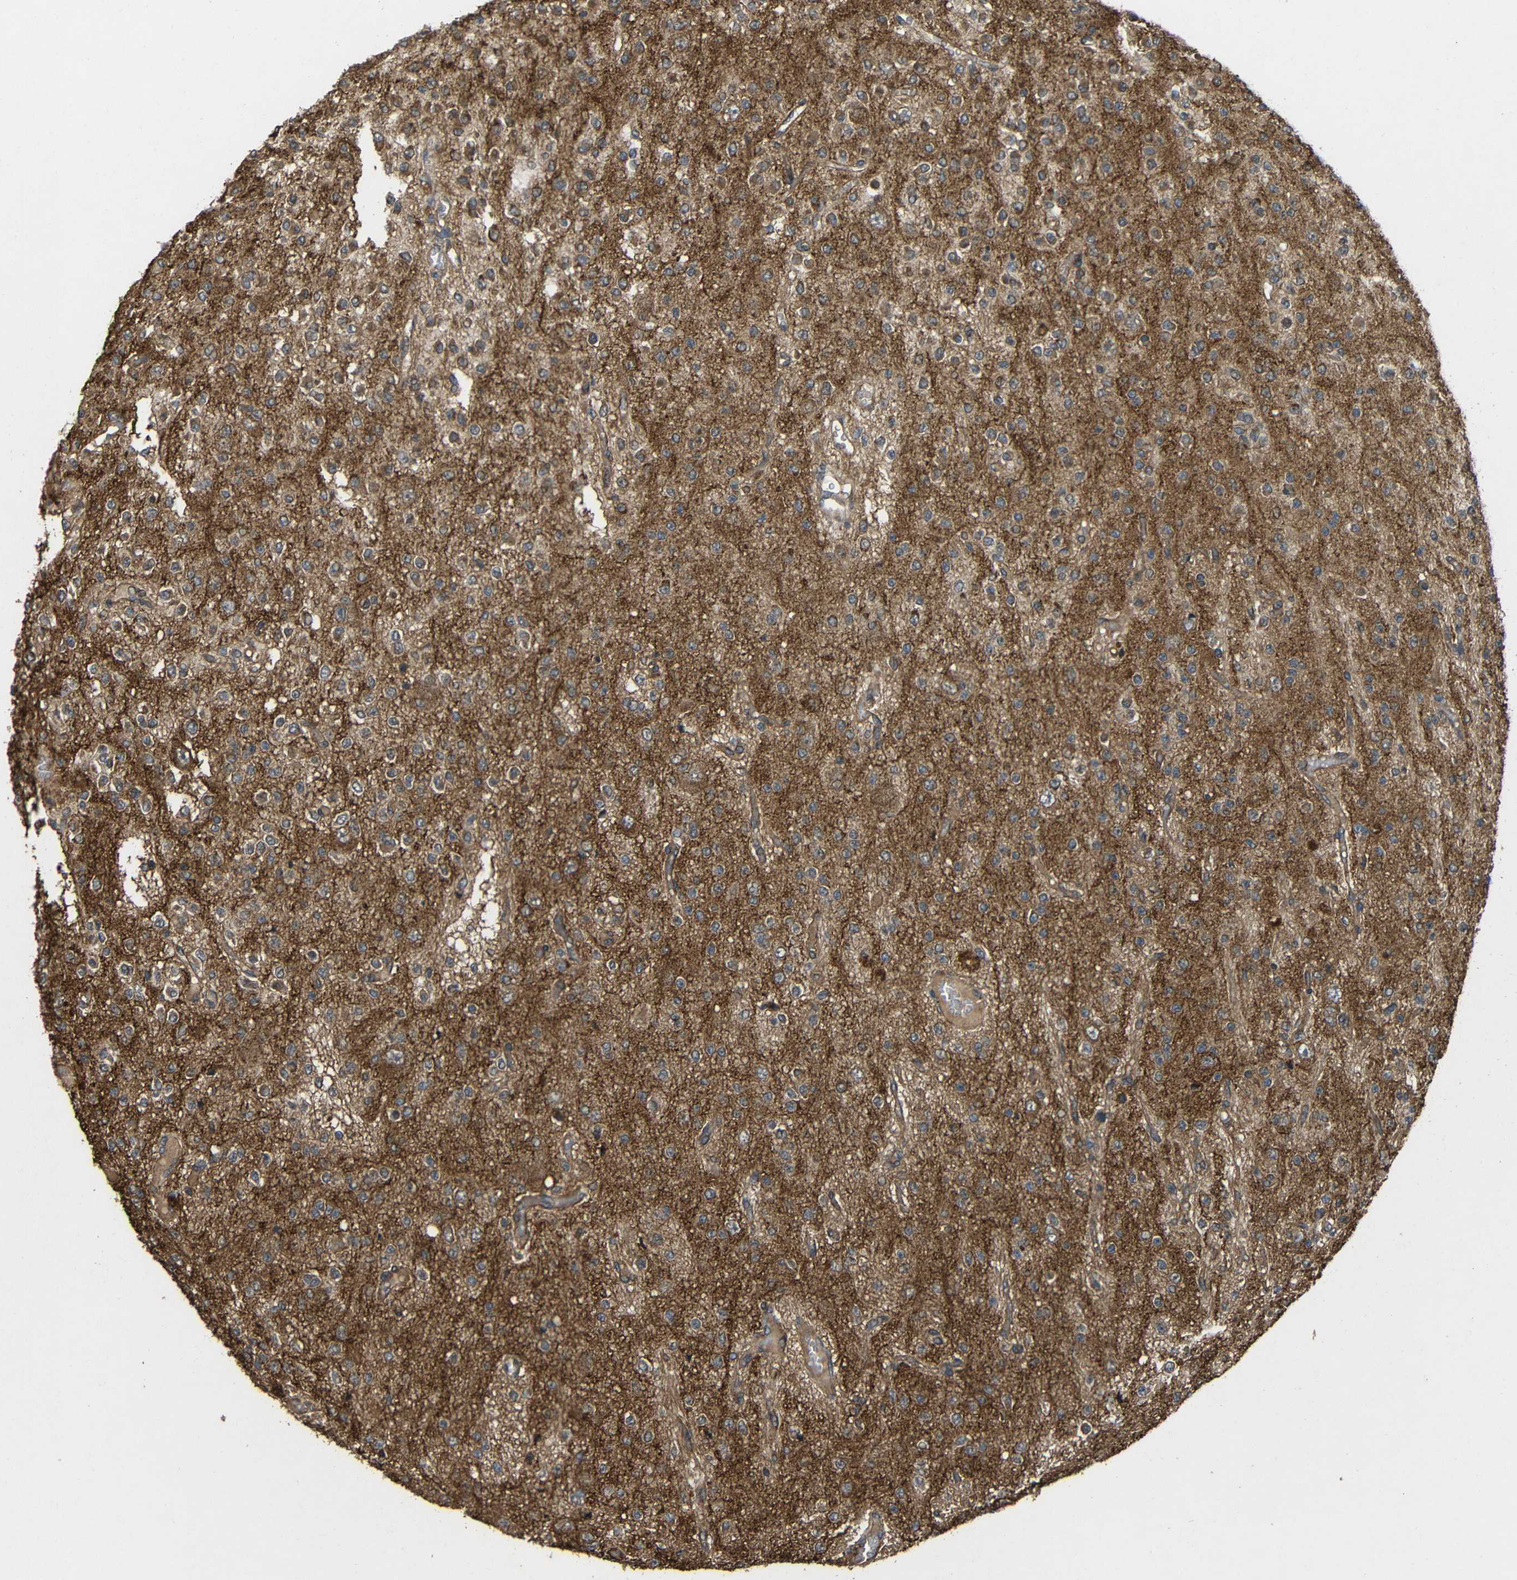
{"staining": {"intensity": "strong", "quantity": "25%-75%", "location": "cytoplasmic/membranous"}, "tissue": "glioma", "cell_type": "Tumor cells", "image_type": "cancer", "snomed": [{"axis": "morphology", "description": "Glioma, malignant, Low grade"}, {"axis": "topography", "description": "Brain"}], "caption": "A brown stain highlights strong cytoplasmic/membranous staining of a protein in malignant low-grade glioma tumor cells. (DAB (3,3'-diaminobenzidine) IHC with brightfield microscopy, high magnification).", "gene": "C1GALT1", "patient": {"sex": "male", "age": 38}}